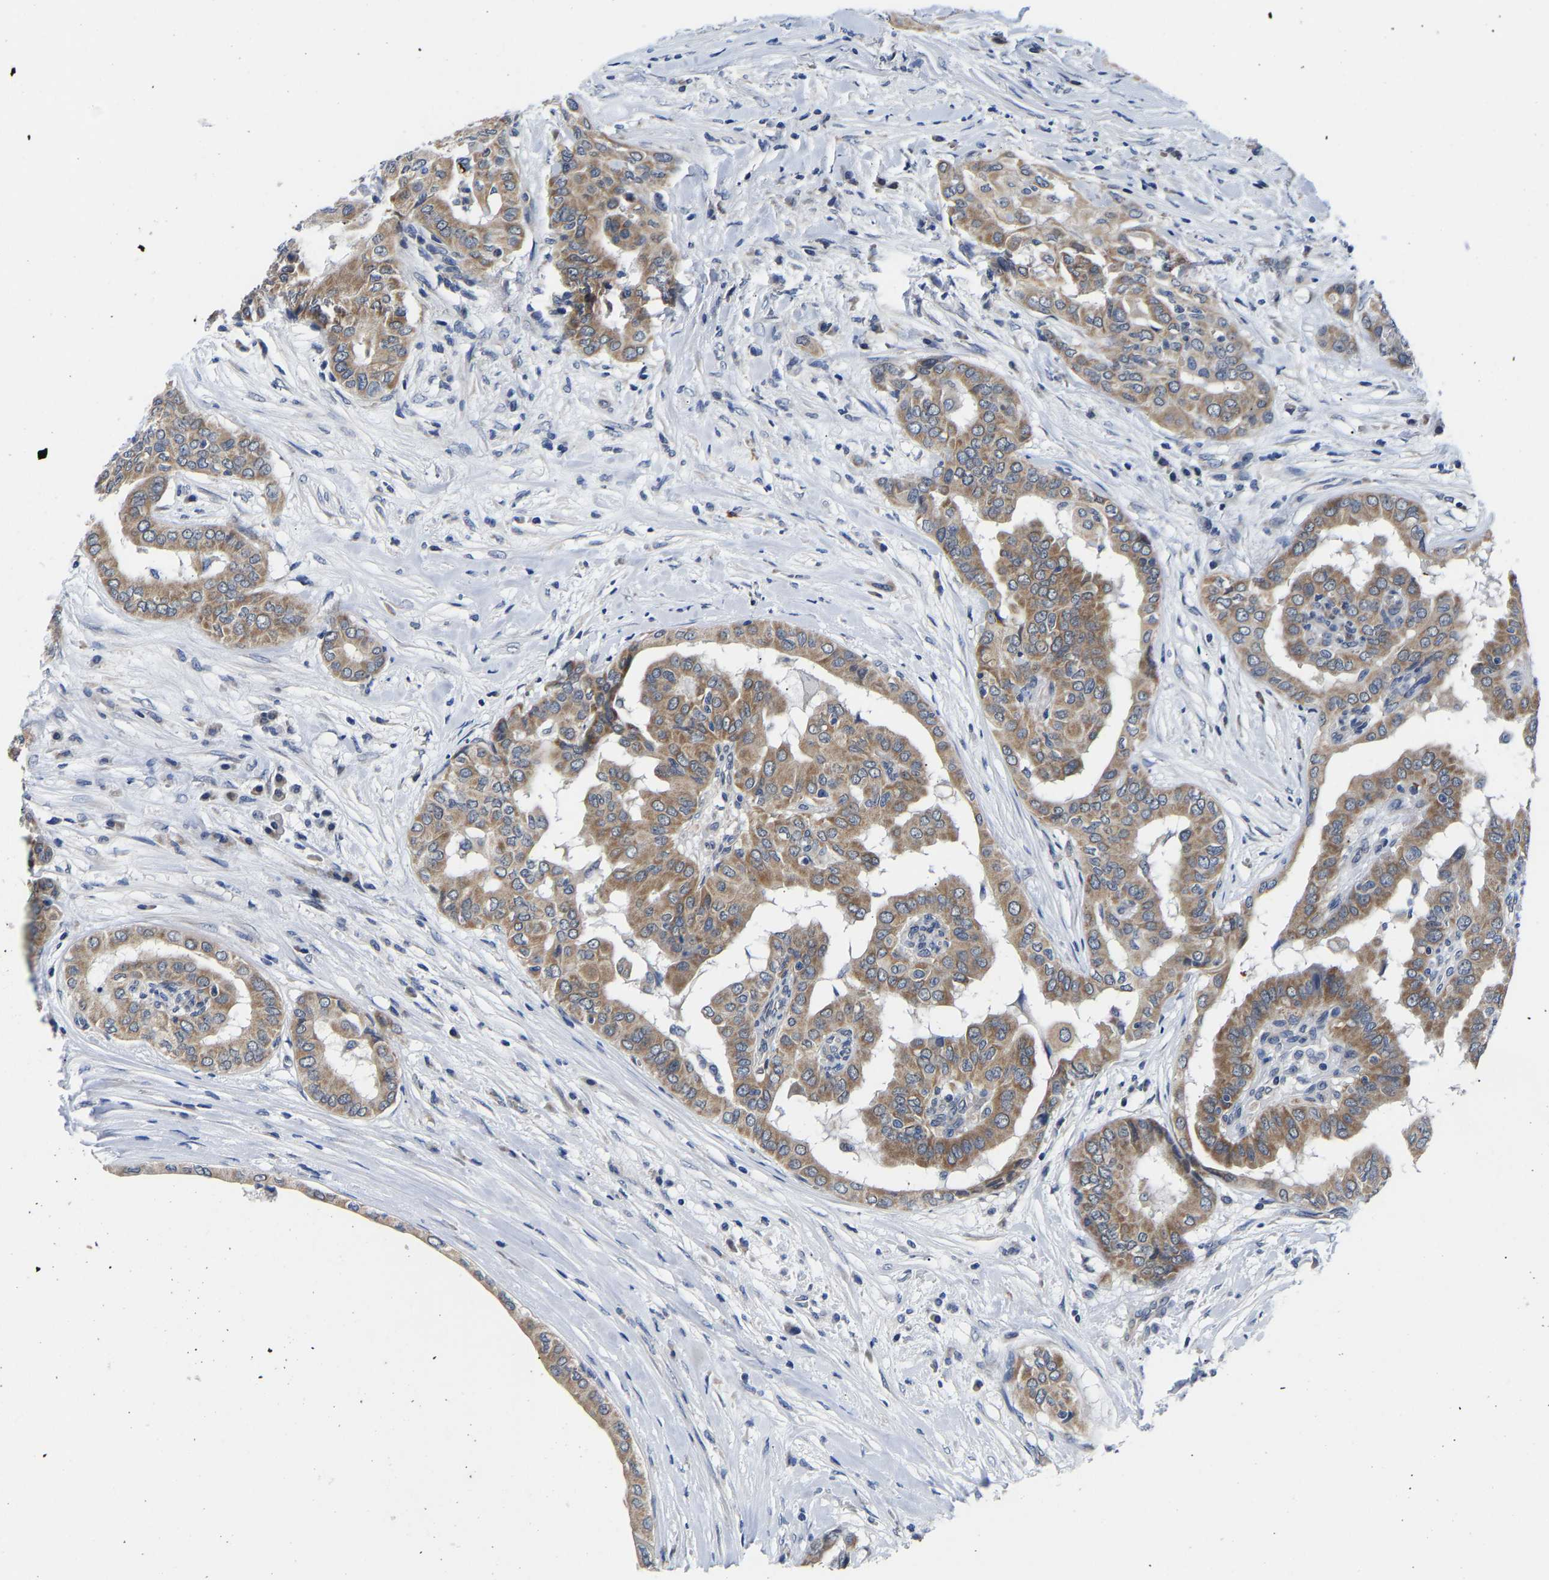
{"staining": {"intensity": "moderate", "quantity": ">75%", "location": "cytoplasmic/membranous"}, "tissue": "thyroid cancer", "cell_type": "Tumor cells", "image_type": "cancer", "snomed": [{"axis": "morphology", "description": "Papillary adenocarcinoma, NOS"}, {"axis": "topography", "description": "Thyroid gland"}], "caption": "Thyroid cancer stained with immunohistochemistry (IHC) exhibits moderate cytoplasmic/membranous expression in approximately >75% of tumor cells.", "gene": "RINT1", "patient": {"sex": "male", "age": 33}}